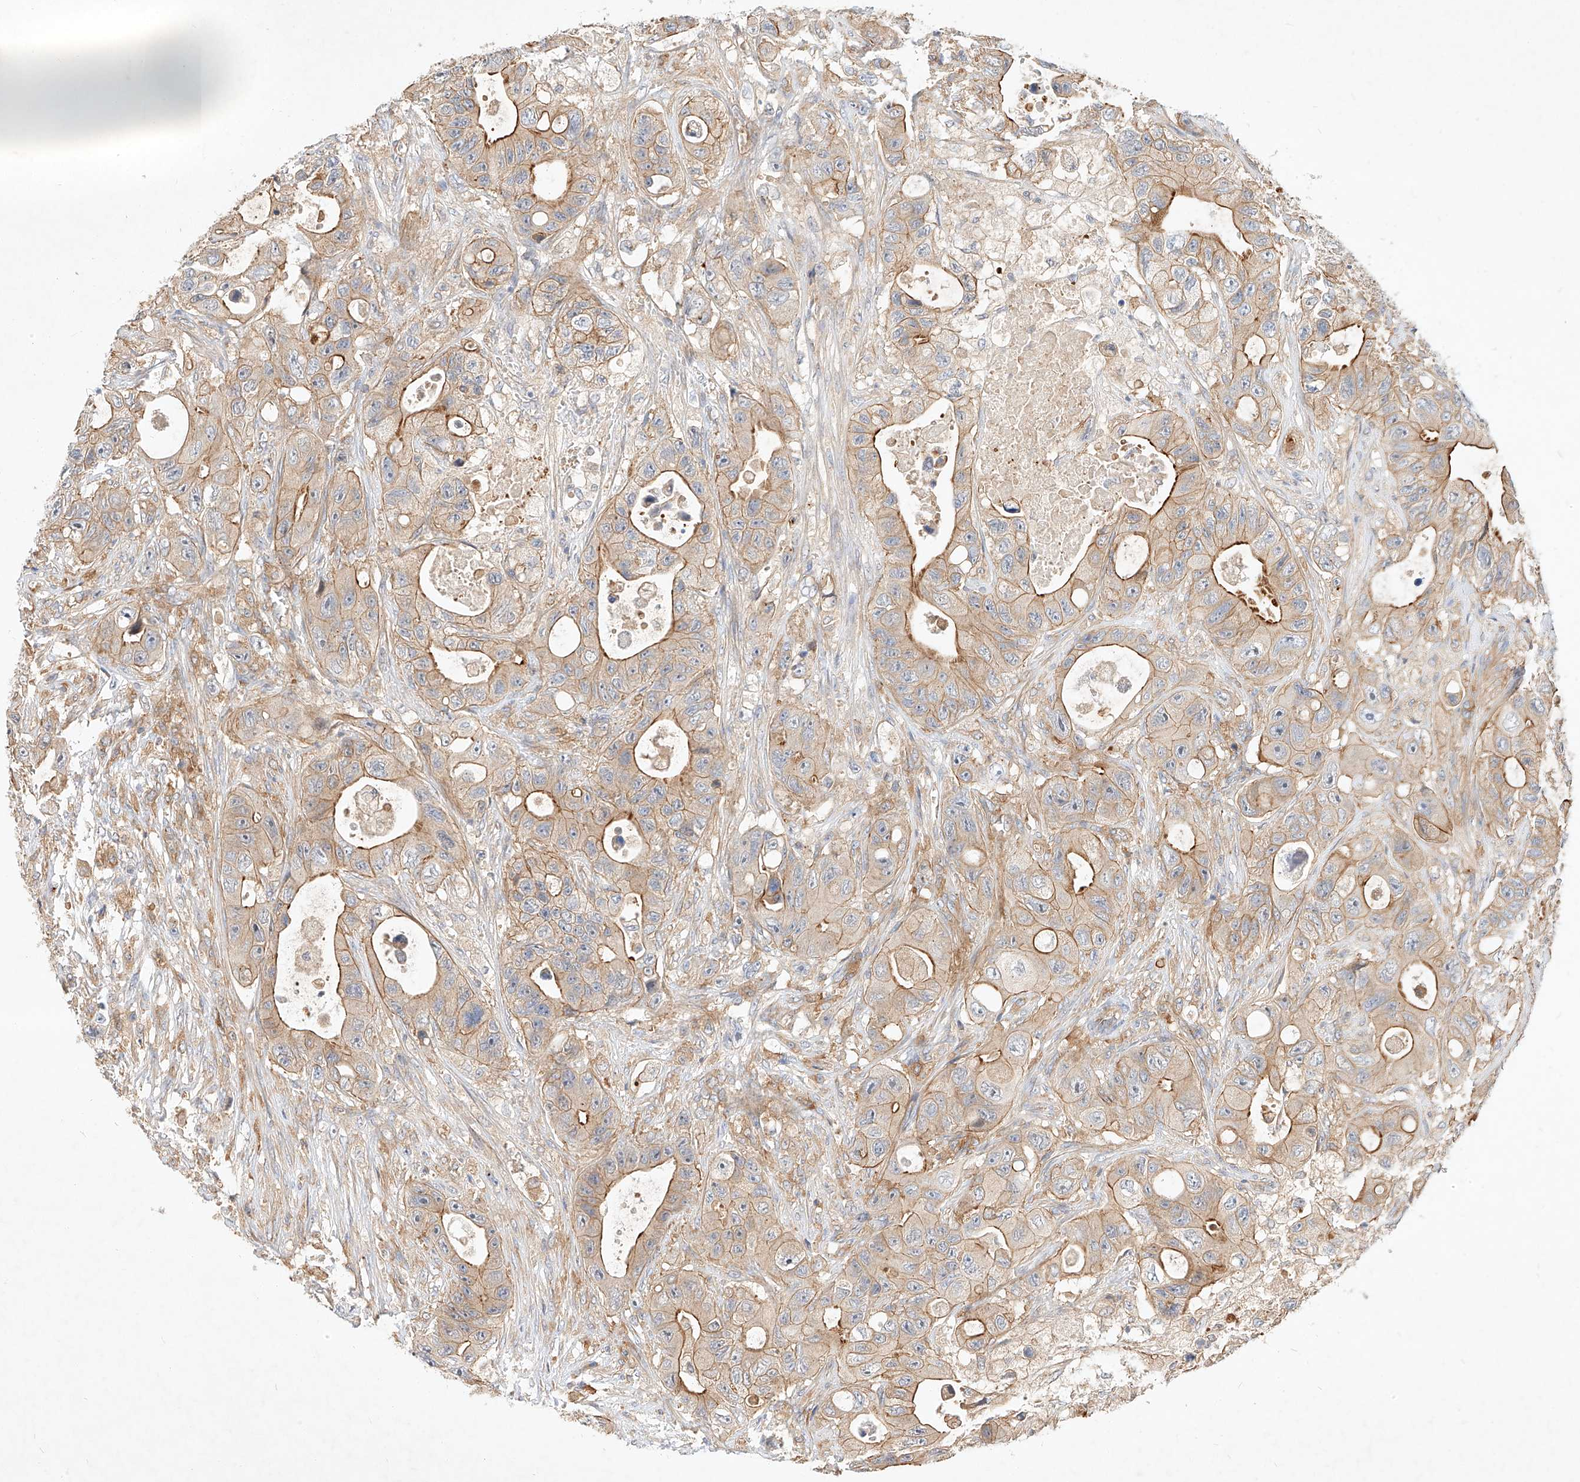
{"staining": {"intensity": "moderate", "quantity": ">75%", "location": "cytoplasmic/membranous"}, "tissue": "colorectal cancer", "cell_type": "Tumor cells", "image_type": "cancer", "snomed": [{"axis": "morphology", "description": "Adenocarcinoma, NOS"}, {"axis": "topography", "description": "Colon"}], "caption": "Immunohistochemical staining of human adenocarcinoma (colorectal) demonstrates medium levels of moderate cytoplasmic/membranous staining in approximately >75% of tumor cells. The staining was performed using DAB (3,3'-diaminobenzidine), with brown indicating positive protein expression. Nuclei are stained blue with hematoxylin.", "gene": "NFAM1", "patient": {"sex": "female", "age": 46}}